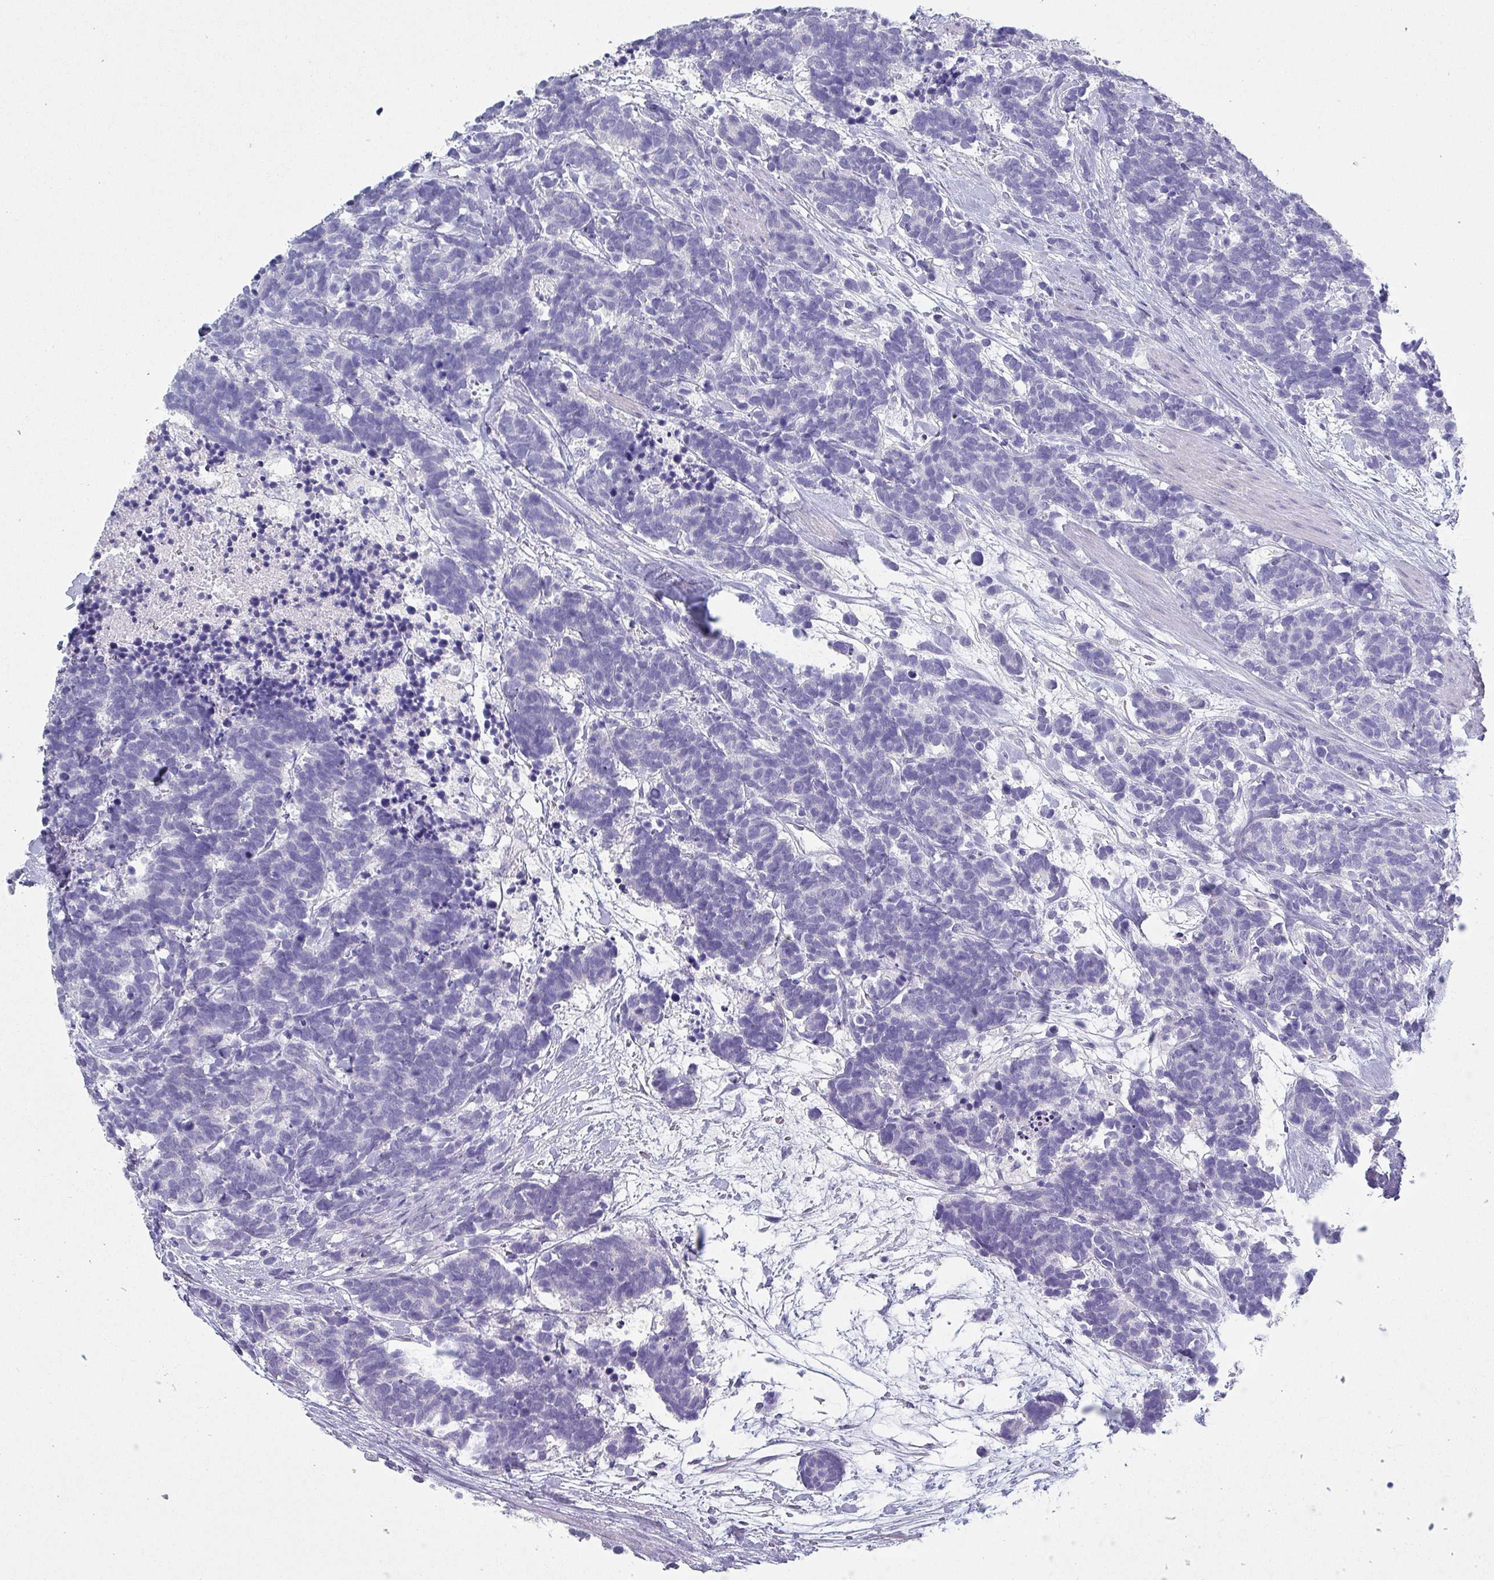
{"staining": {"intensity": "negative", "quantity": "none", "location": "none"}, "tissue": "carcinoid", "cell_type": "Tumor cells", "image_type": "cancer", "snomed": [{"axis": "morphology", "description": "Carcinoma, NOS"}, {"axis": "morphology", "description": "Carcinoid, malignant, NOS"}, {"axis": "topography", "description": "Prostate"}], "caption": "This is an IHC micrograph of carcinoma. There is no positivity in tumor cells.", "gene": "INS-IGF2", "patient": {"sex": "male", "age": 57}}